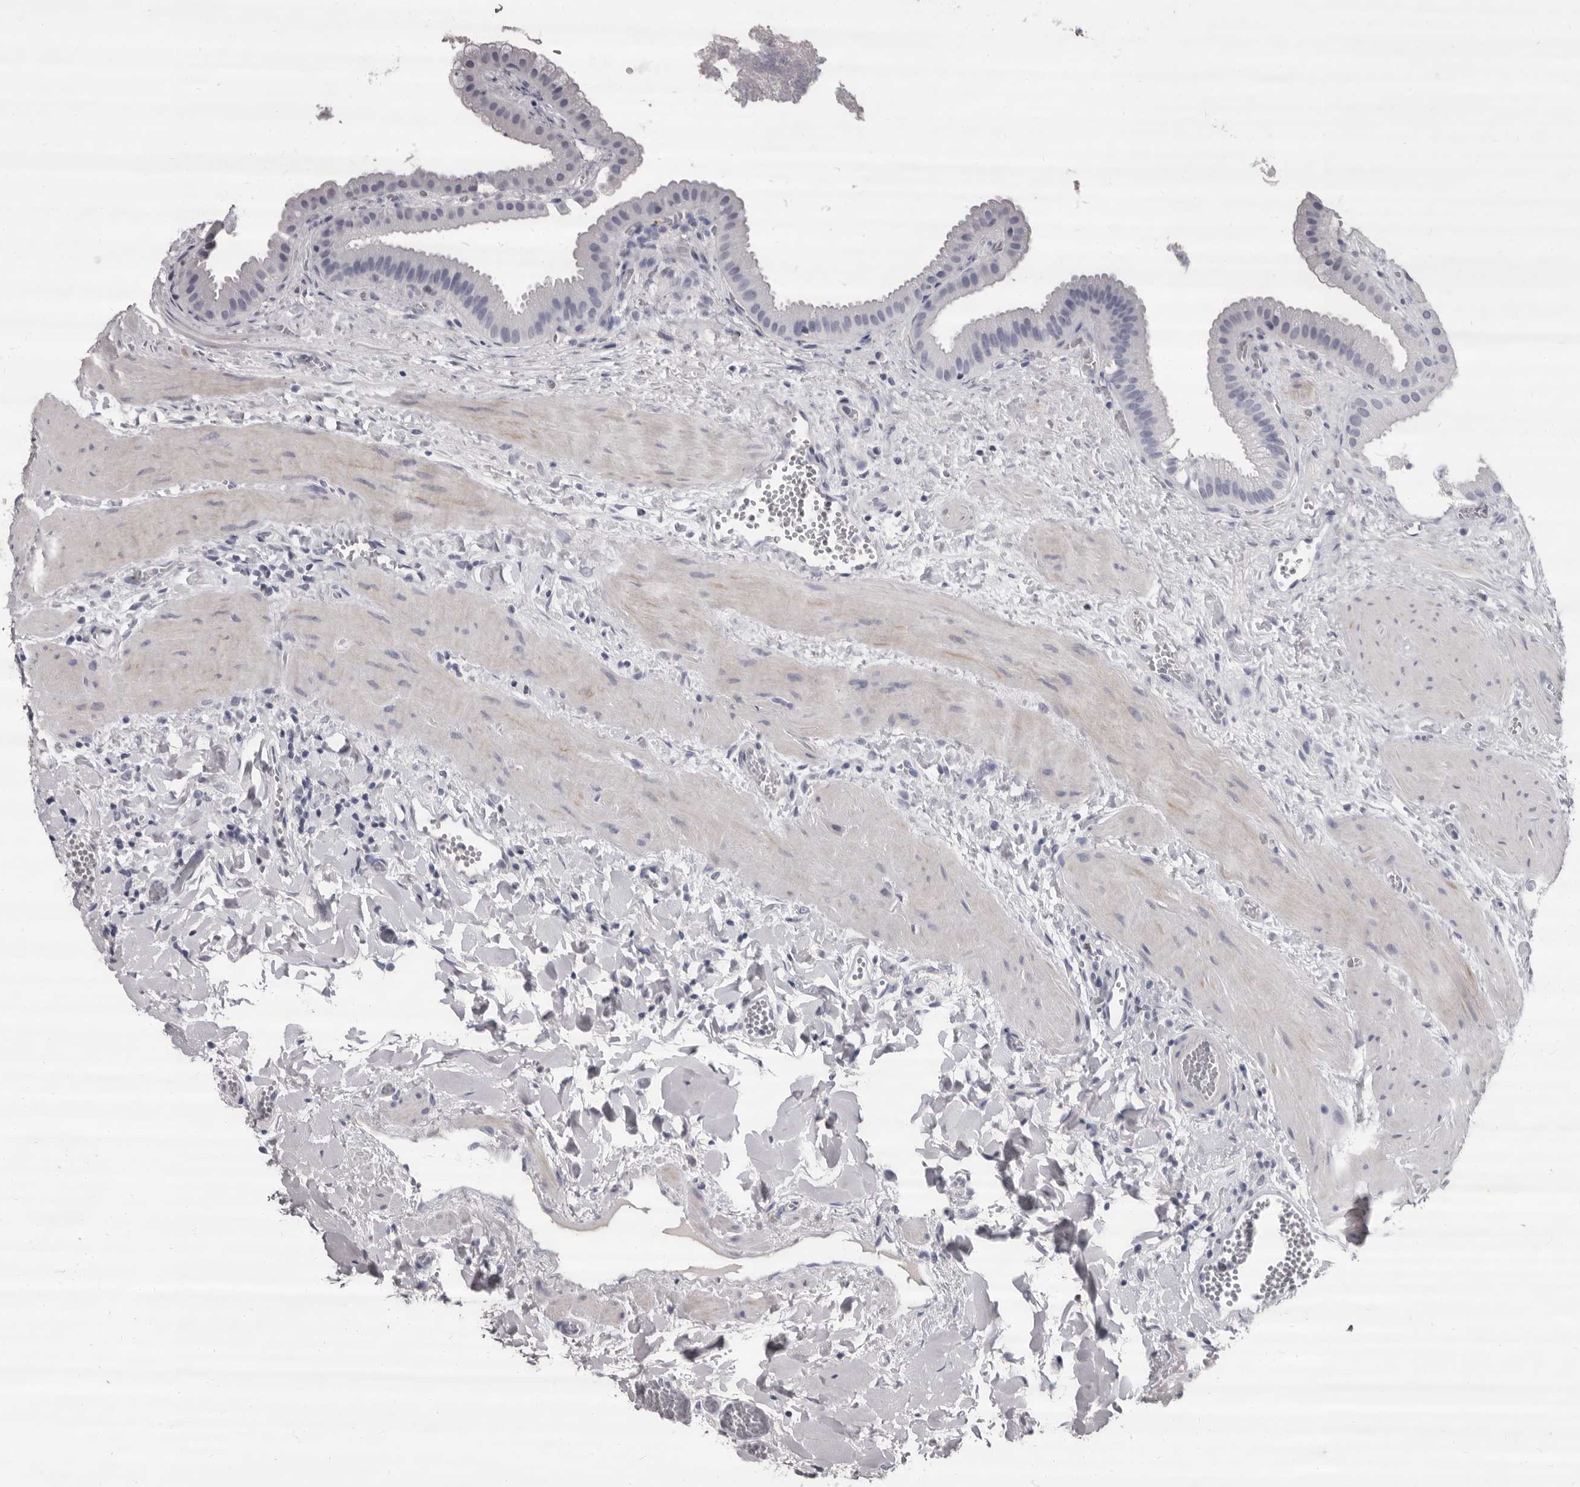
{"staining": {"intensity": "negative", "quantity": "none", "location": "none"}, "tissue": "gallbladder", "cell_type": "Glandular cells", "image_type": "normal", "snomed": [{"axis": "morphology", "description": "Normal tissue, NOS"}, {"axis": "topography", "description": "Gallbladder"}], "caption": "There is no significant positivity in glandular cells of gallbladder. (DAB immunohistochemistry visualized using brightfield microscopy, high magnification).", "gene": "GZMH", "patient": {"sex": "male", "age": 55}}